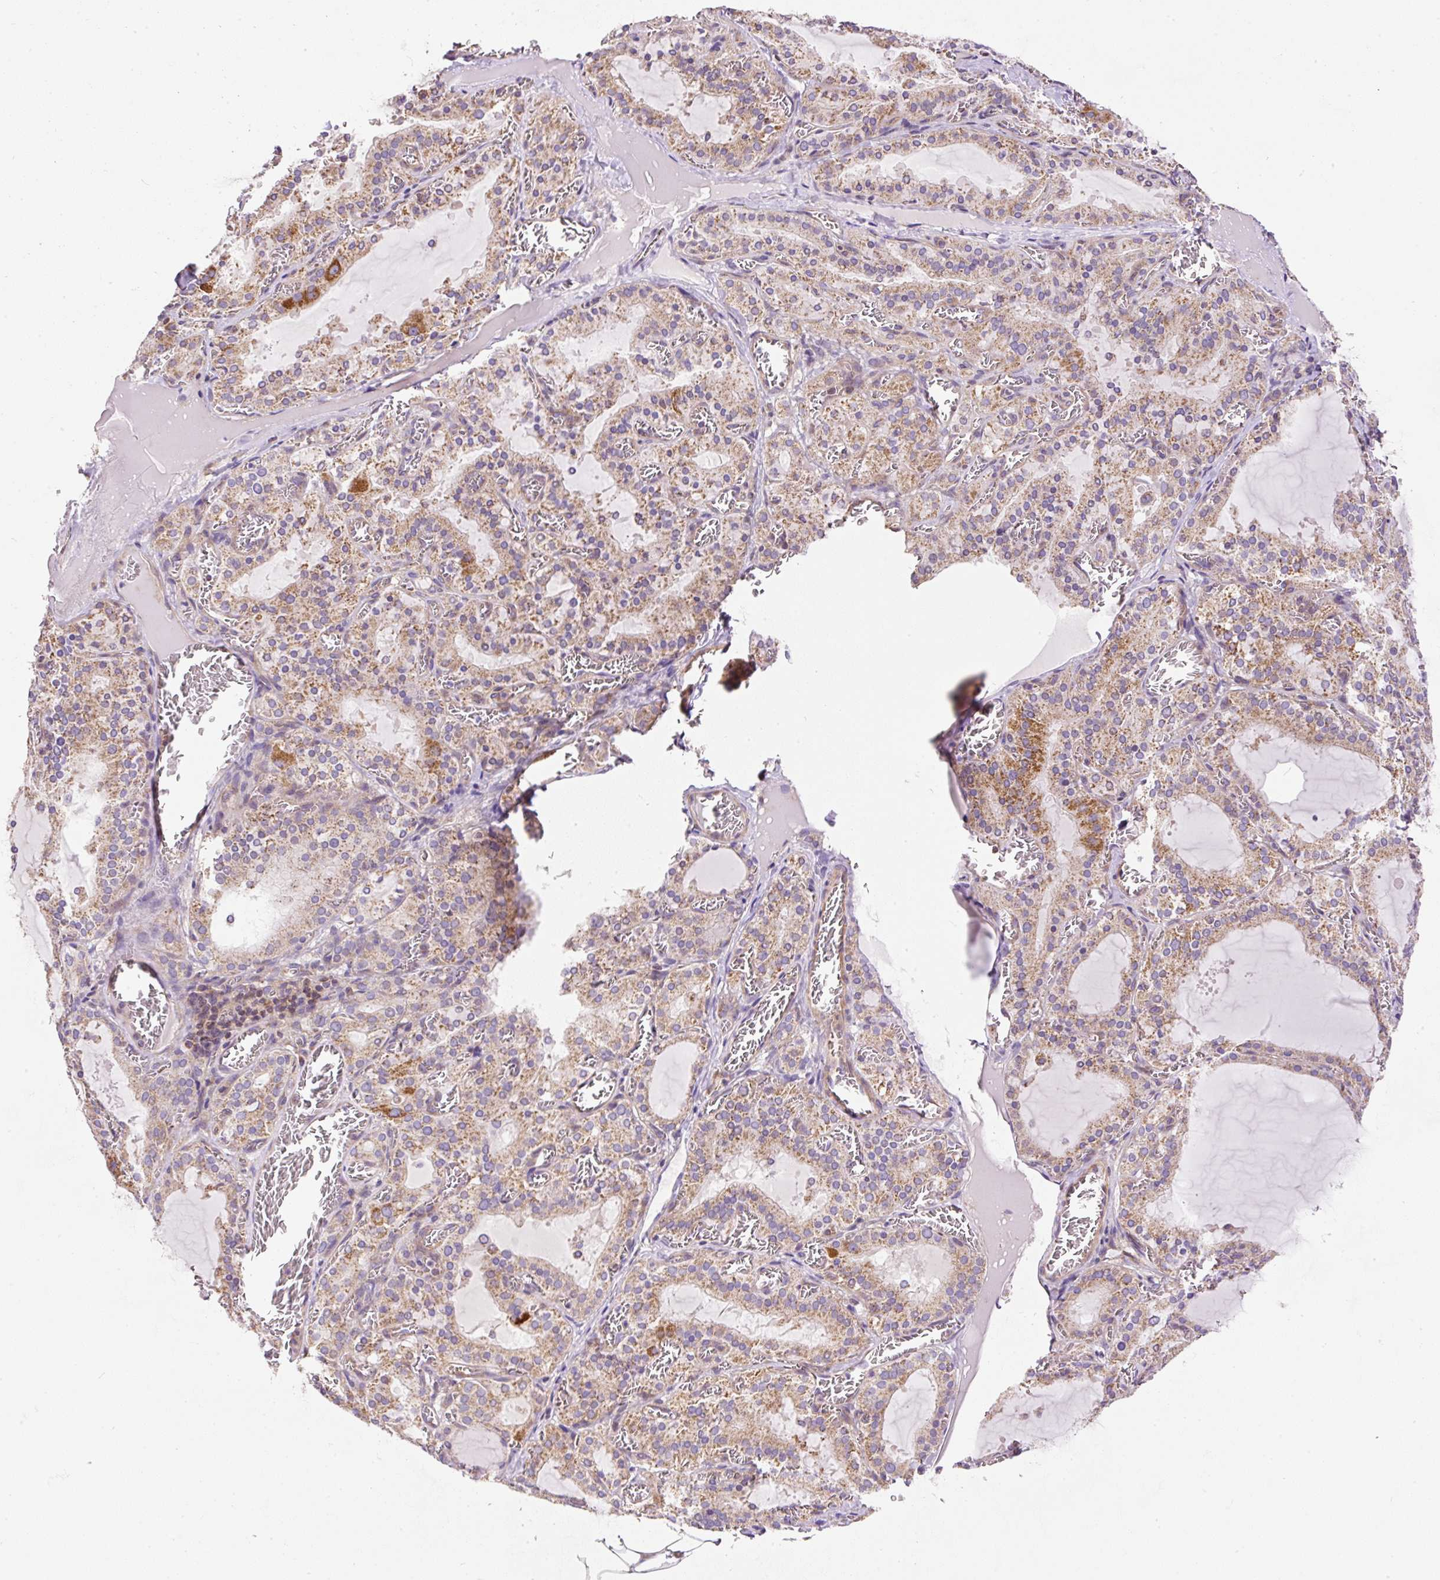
{"staining": {"intensity": "moderate", "quantity": ">75%", "location": "cytoplasmic/membranous"}, "tissue": "thyroid gland", "cell_type": "Glandular cells", "image_type": "normal", "snomed": [{"axis": "morphology", "description": "Normal tissue, NOS"}, {"axis": "topography", "description": "Thyroid gland"}], "caption": "Benign thyroid gland exhibits moderate cytoplasmic/membranous positivity in approximately >75% of glandular cells (brown staining indicates protein expression, while blue staining denotes nuclei)..", "gene": "NDUFAF2", "patient": {"sex": "female", "age": 30}}